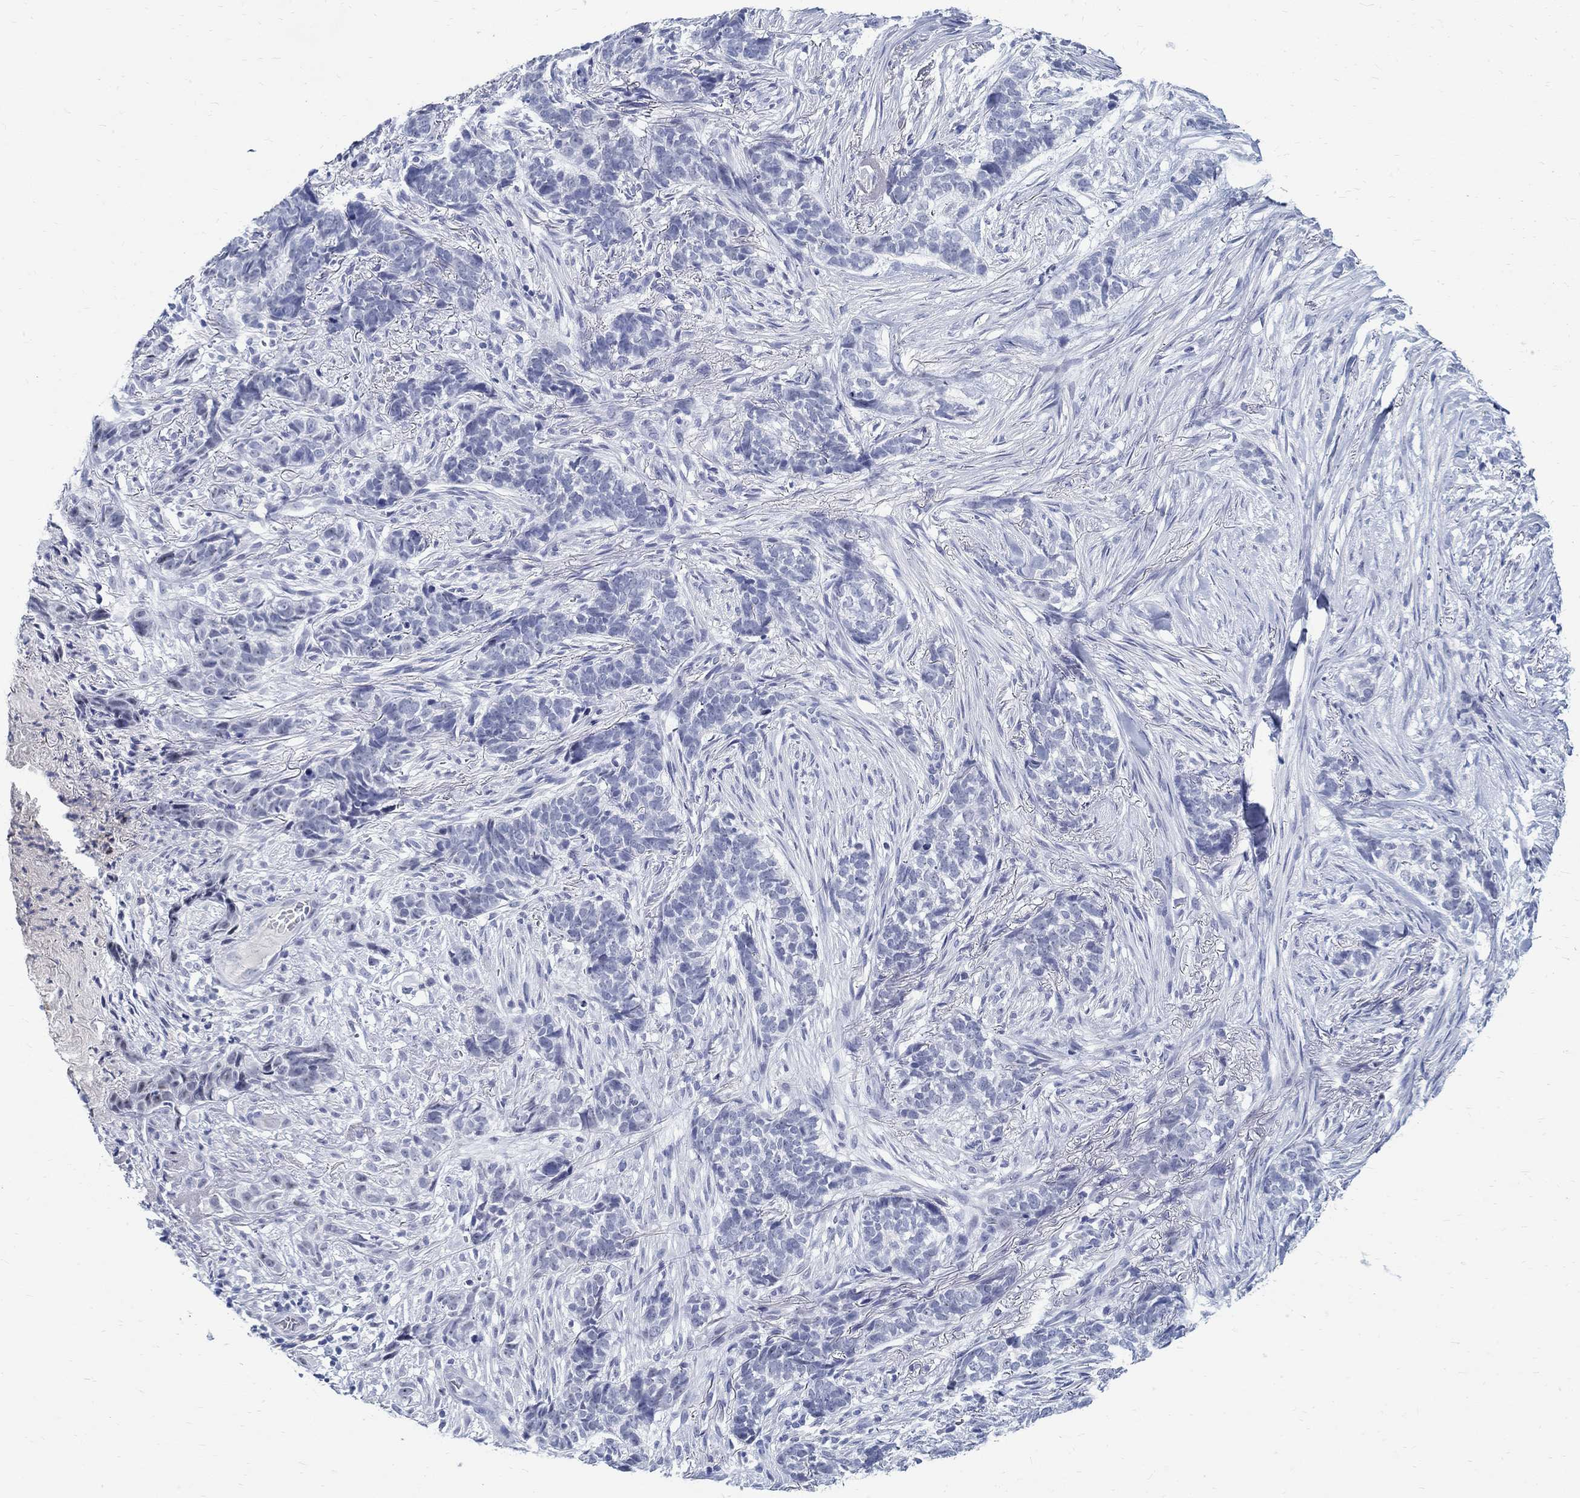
{"staining": {"intensity": "negative", "quantity": "none", "location": "none"}, "tissue": "skin cancer", "cell_type": "Tumor cells", "image_type": "cancer", "snomed": [{"axis": "morphology", "description": "Basal cell carcinoma"}, {"axis": "topography", "description": "Skin"}], "caption": "DAB (3,3'-diaminobenzidine) immunohistochemical staining of human basal cell carcinoma (skin) exhibits no significant staining in tumor cells.", "gene": "BSPRY", "patient": {"sex": "female", "age": 69}}